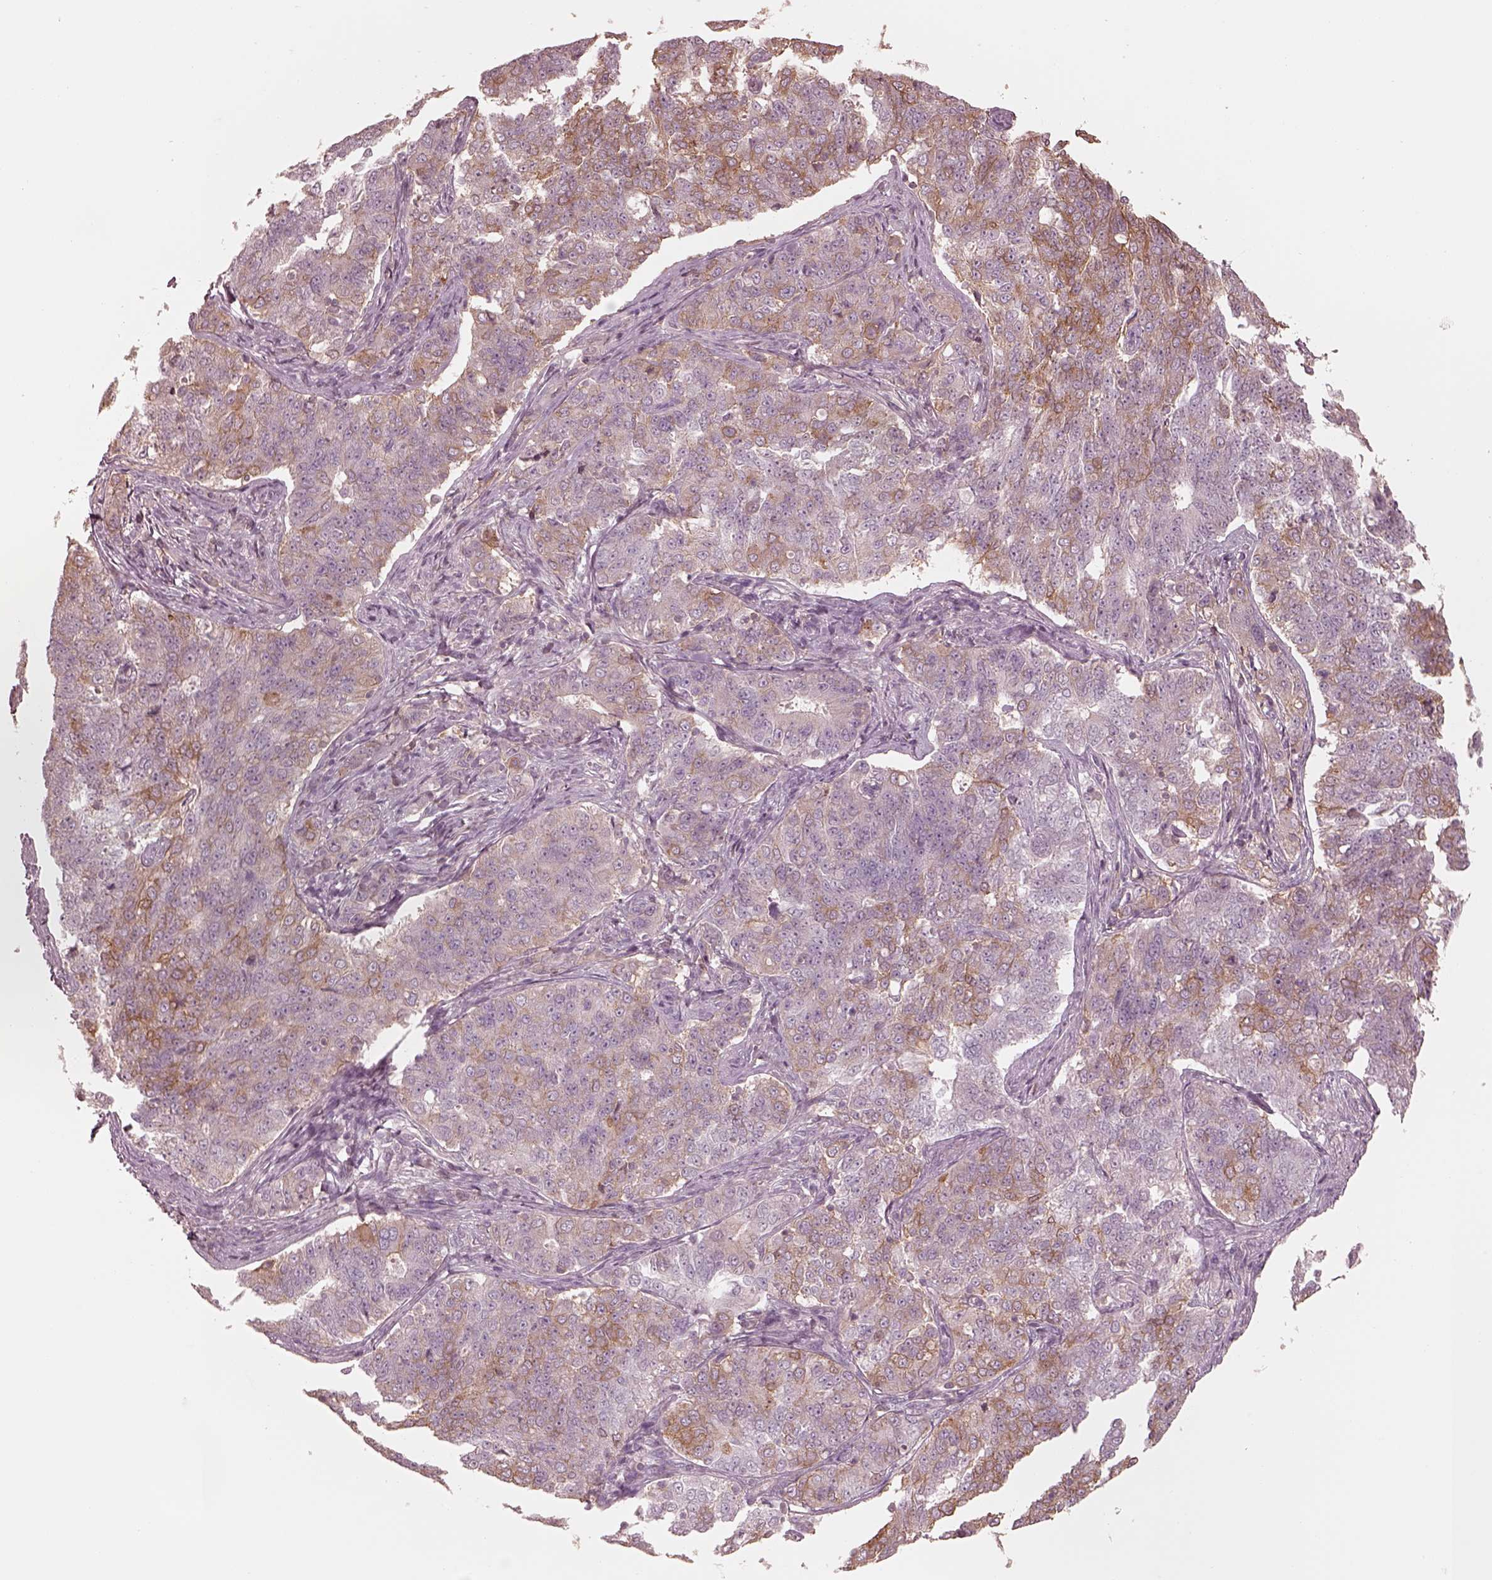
{"staining": {"intensity": "weak", "quantity": ">75%", "location": "cytoplasmic/membranous"}, "tissue": "endometrial cancer", "cell_type": "Tumor cells", "image_type": "cancer", "snomed": [{"axis": "morphology", "description": "Adenocarcinoma, NOS"}, {"axis": "topography", "description": "Endometrium"}], "caption": "Immunohistochemistry (IHC) staining of endometrial adenocarcinoma, which demonstrates low levels of weak cytoplasmic/membranous staining in about >75% of tumor cells indicating weak cytoplasmic/membranous protein staining. The staining was performed using DAB (brown) for protein detection and nuclei were counterstained in hematoxylin (blue).", "gene": "GPRIN1", "patient": {"sex": "female", "age": 43}}